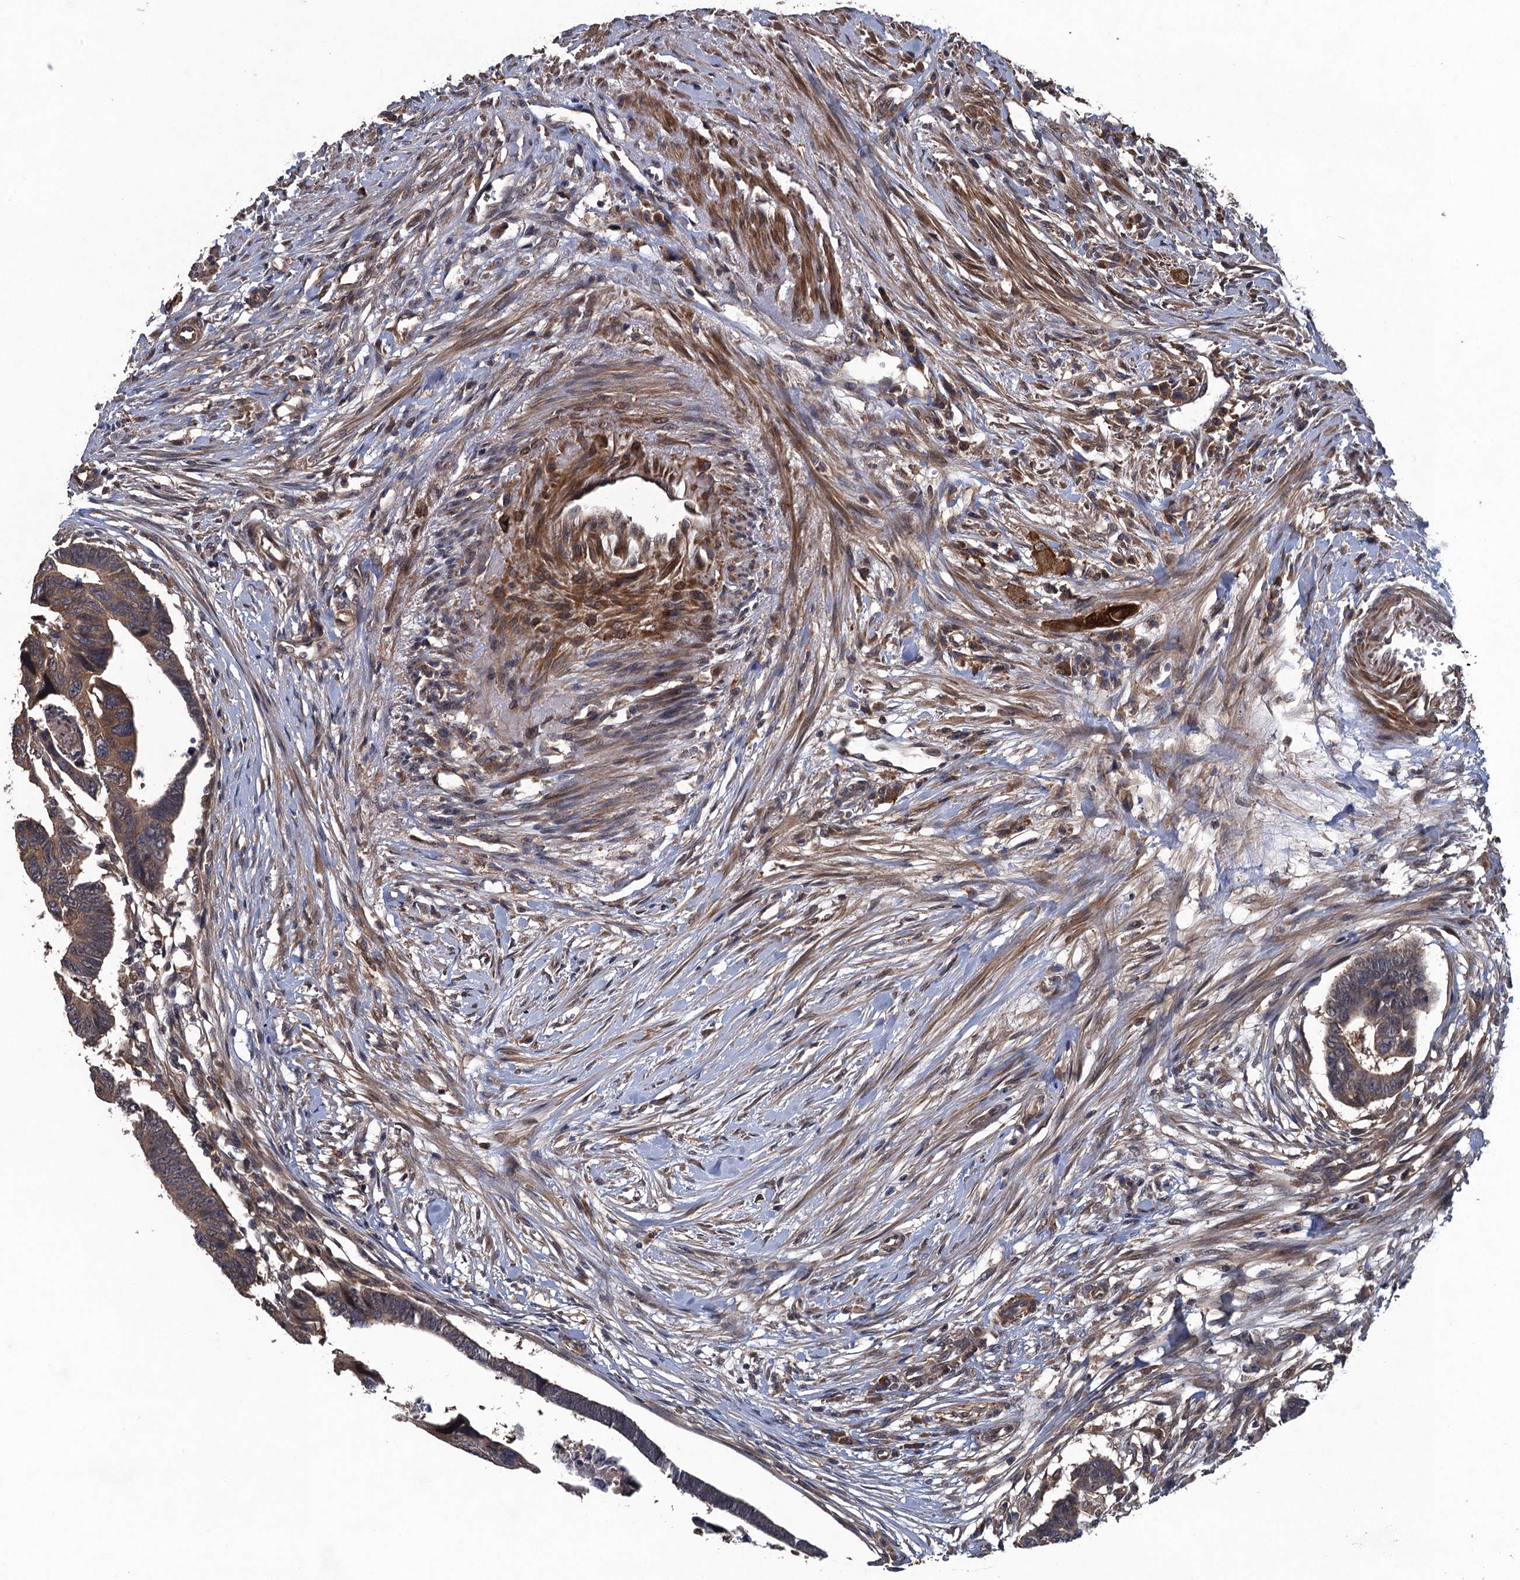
{"staining": {"intensity": "moderate", "quantity": ">75%", "location": "cytoplasmic/membranous"}, "tissue": "colorectal cancer", "cell_type": "Tumor cells", "image_type": "cancer", "snomed": [{"axis": "morphology", "description": "Adenocarcinoma, NOS"}, {"axis": "topography", "description": "Rectum"}], "caption": "IHC photomicrograph of human colorectal cancer (adenocarcinoma) stained for a protein (brown), which exhibits medium levels of moderate cytoplasmic/membranous expression in about >75% of tumor cells.", "gene": "CNTN5", "patient": {"sex": "female", "age": 65}}